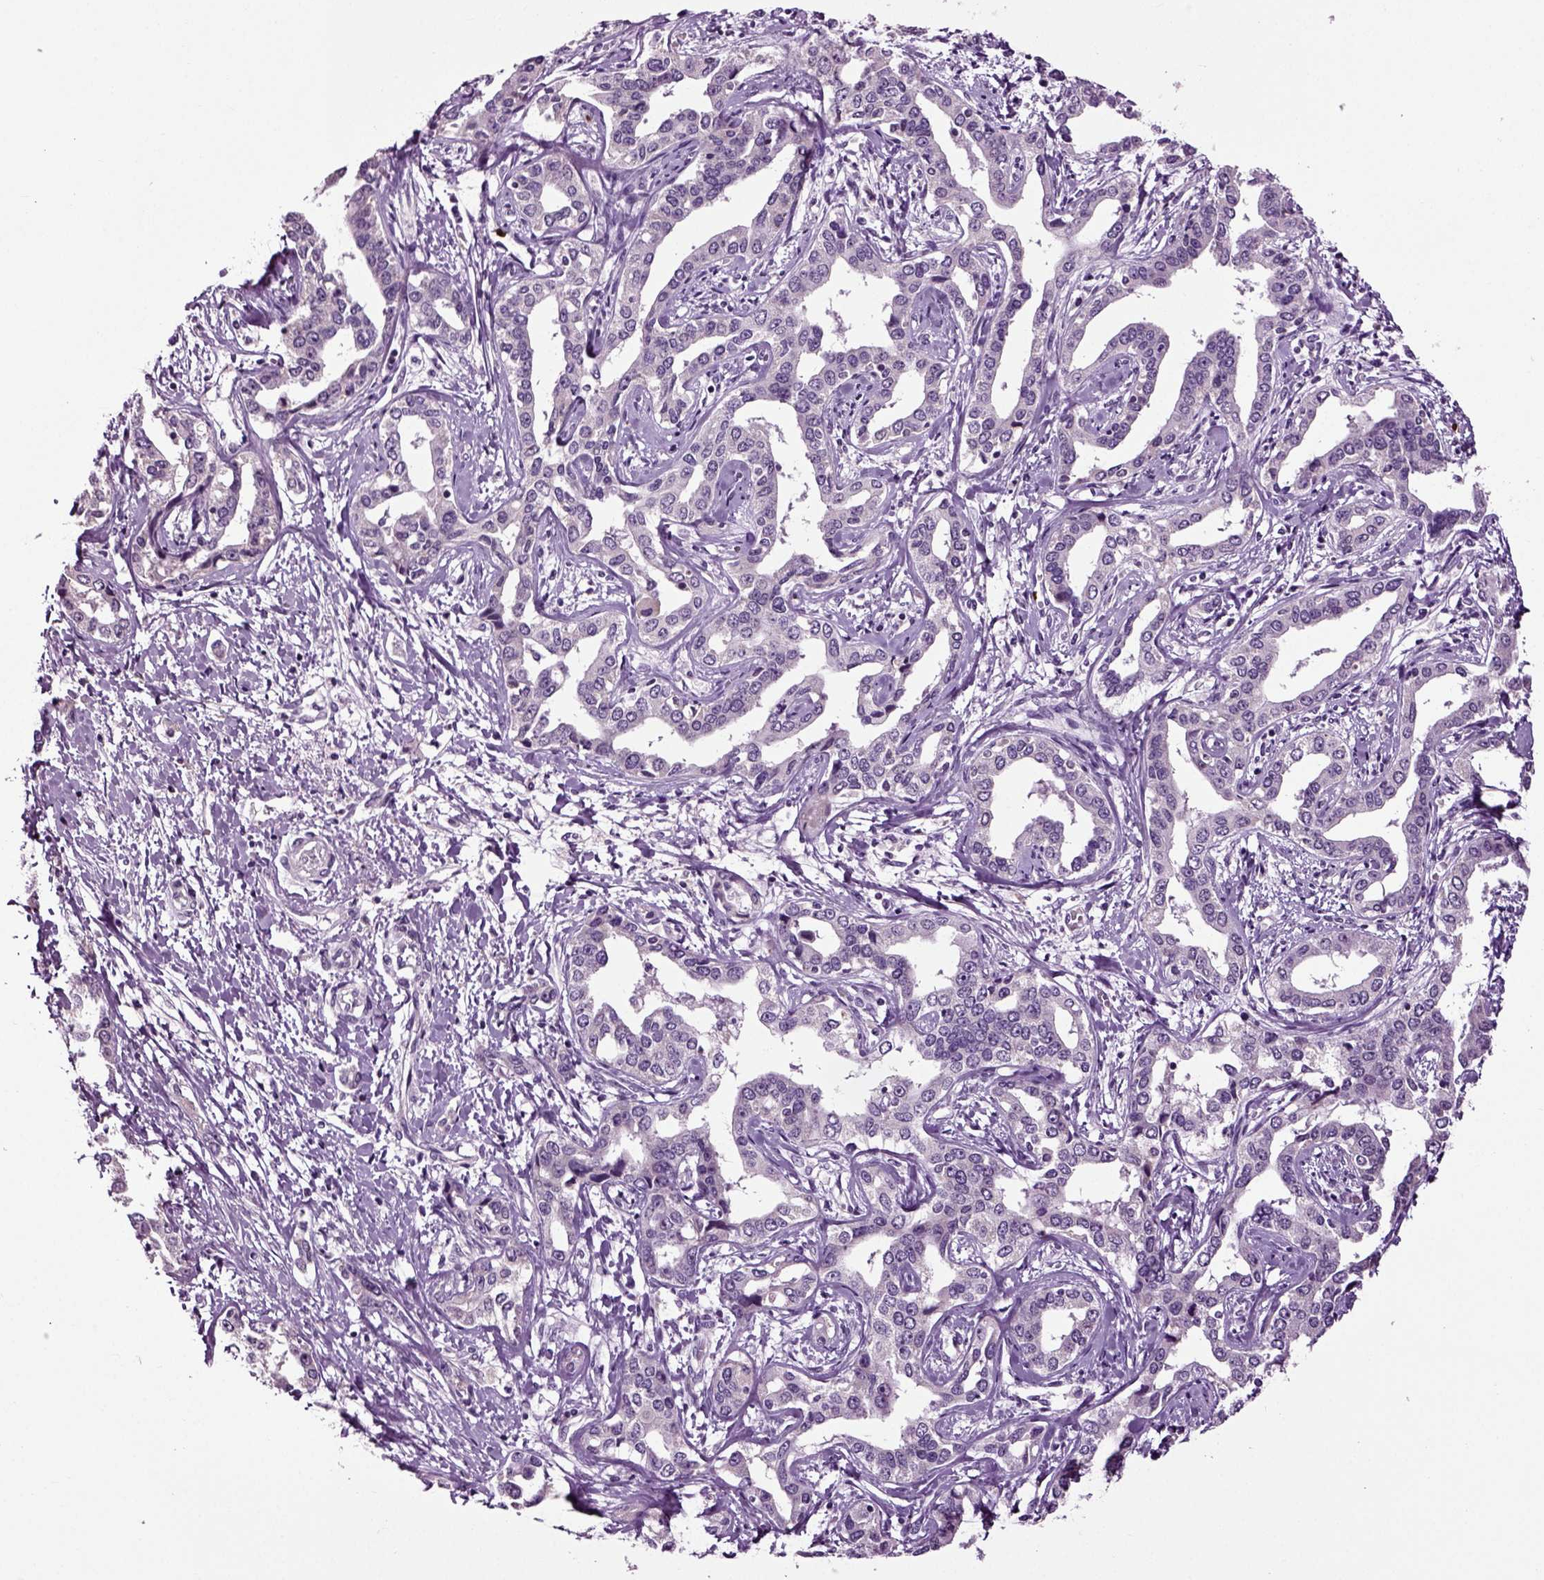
{"staining": {"intensity": "negative", "quantity": "none", "location": "none"}, "tissue": "liver cancer", "cell_type": "Tumor cells", "image_type": "cancer", "snomed": [{"axis": "morphology", "description": "Cholangiocarcinoma"}, {"axis": "topography", "description": "Liver"}], "caption": "DAB (3,3'-diaminobenzidine) immunohistochemical staining of liver cholangiocarcinoma reveals no significant staining in tumor cells. (DAB immunohistochemistry (IHC) with hematoxylin counter stain).", "gene": "SPATA17", "patient": {"sex": "male", "age": 59}}